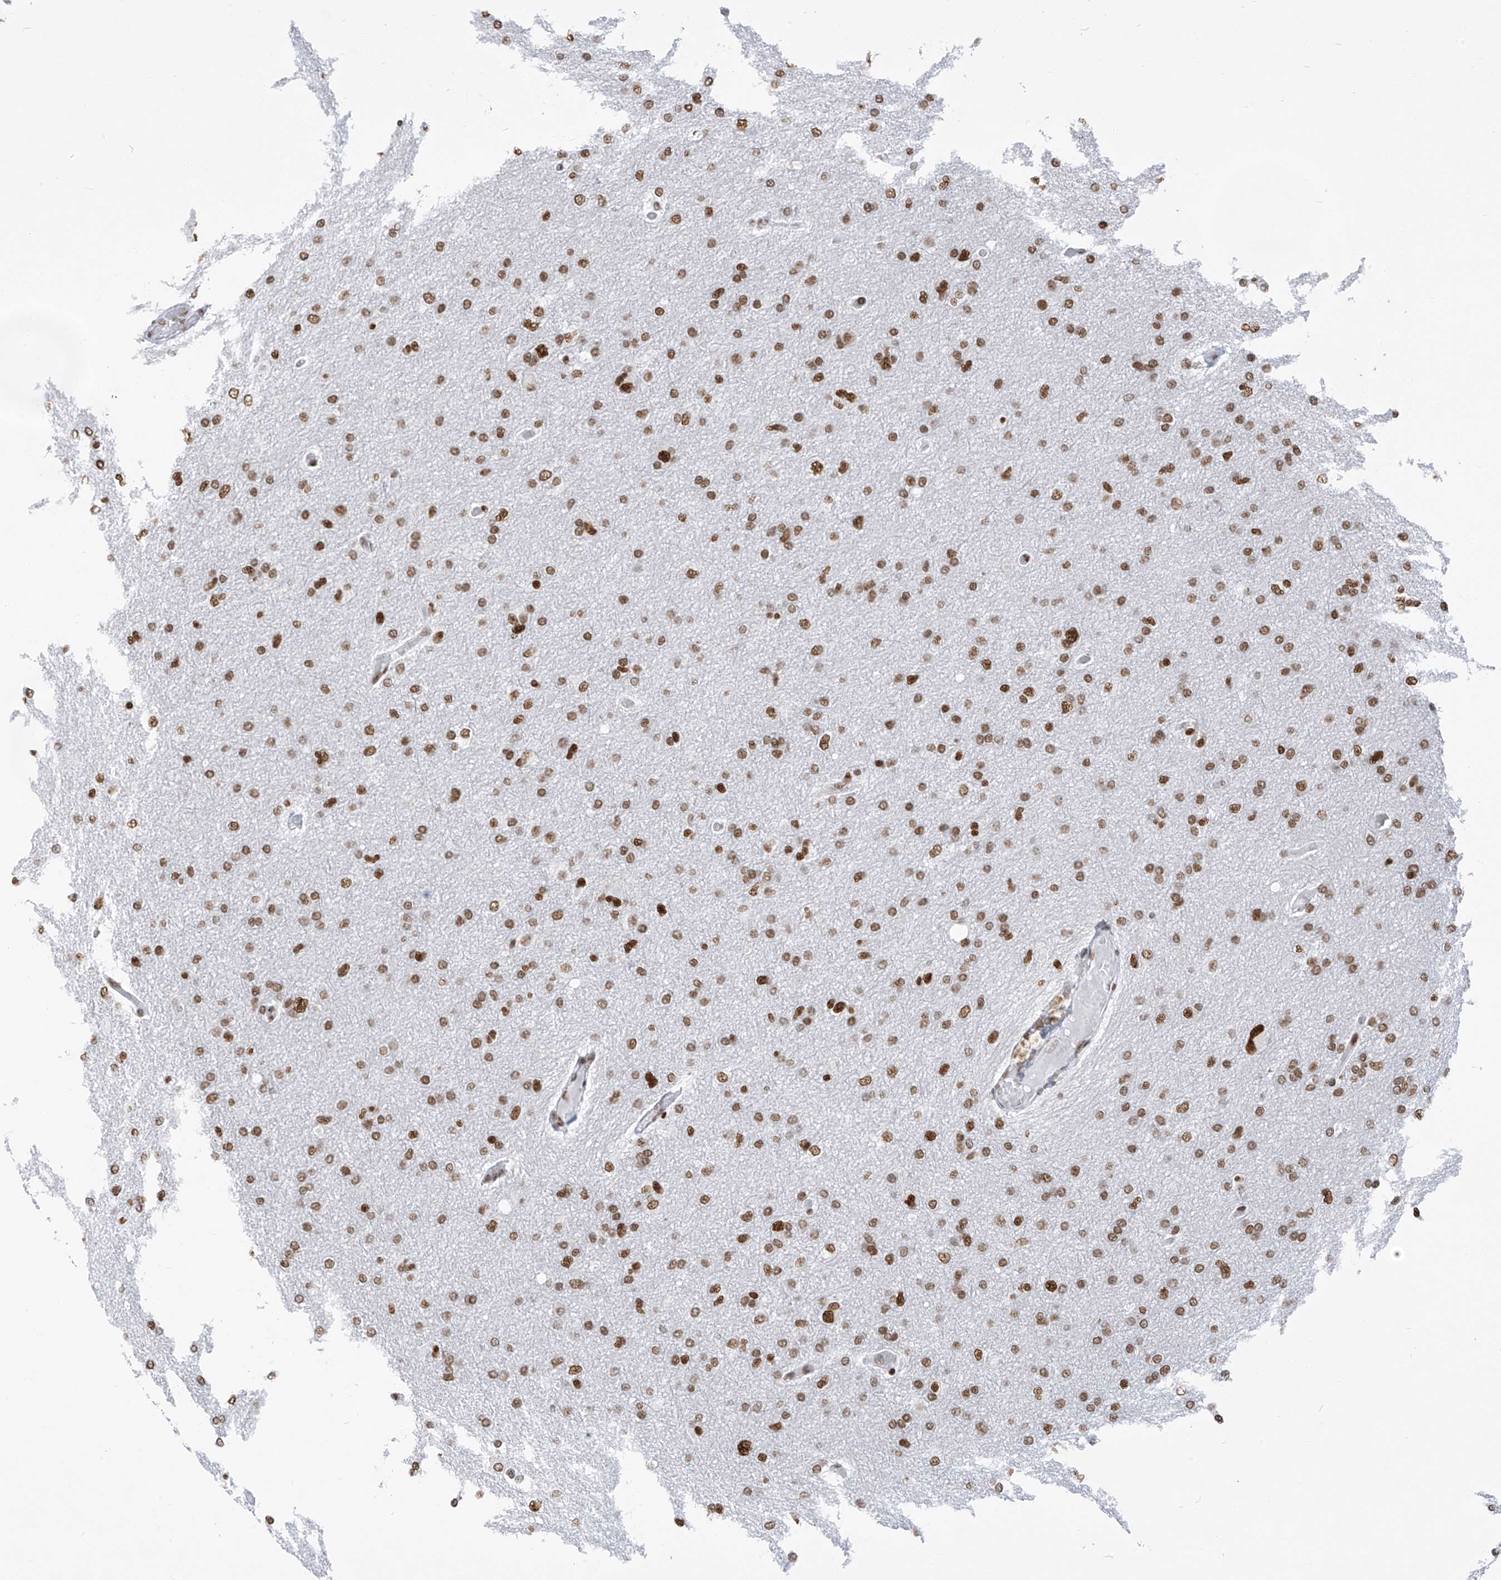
{"staining": {"intensity": "strong", "quantity": ">75%", "location": "nuclear"}, "tissue": "glioma", "cell_type": "Tumor cells", "image_type": "cancer", "snomed": [{"axis": "morphology", "description": "Glioma, malignant, High grade"}, {"axis": "topography", "description": "Cerebral cortex"}], "caption": "The image shows a brown stain indicating the presence of a protein in the nuclear of tumor cells in glioma.", "gene": "KHSRP", "patient": {"sex": "female", "age": 36}}